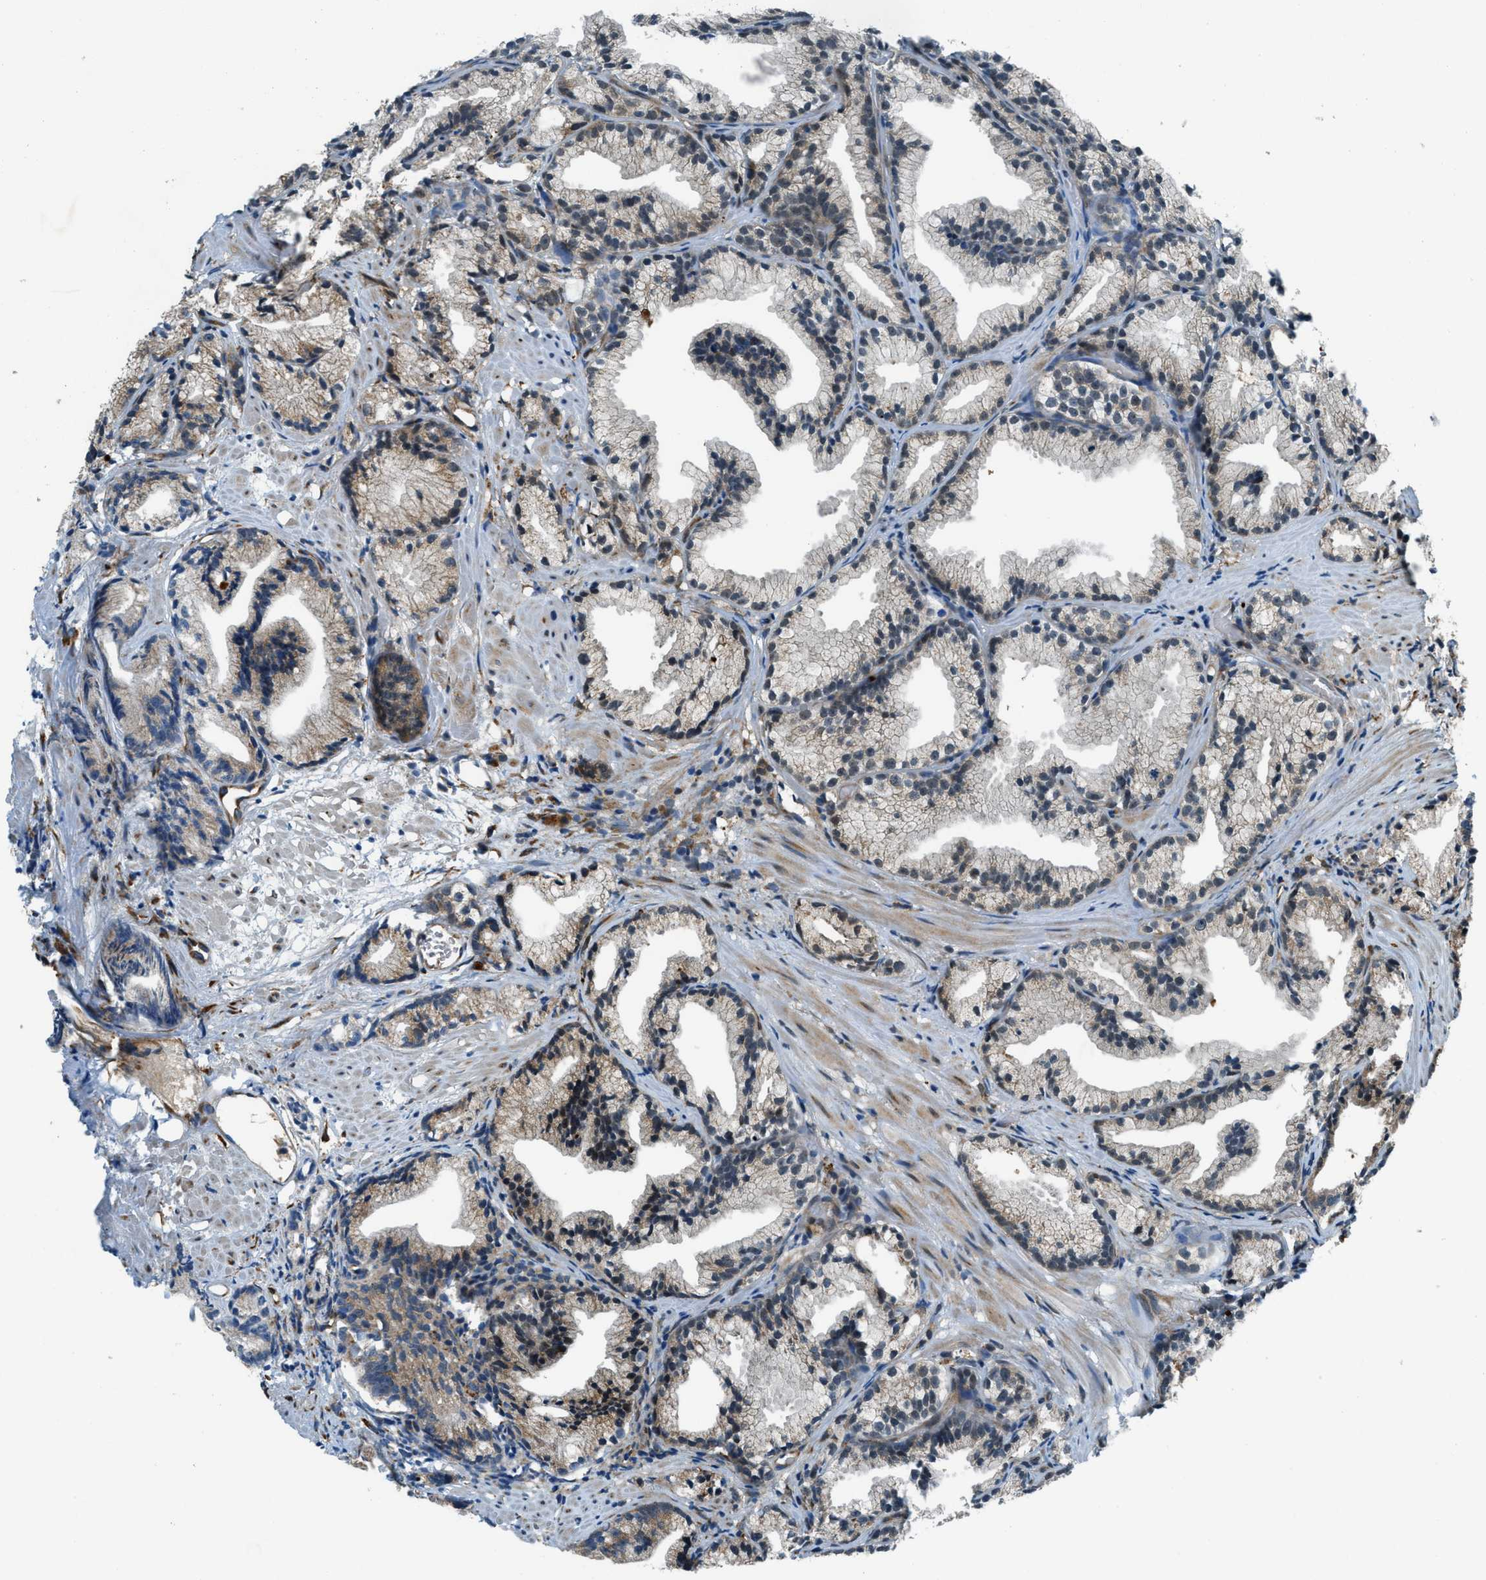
{"staining": {"intensity": "weak", "quantity": "<25%", "location": "cytoplasmic/membranous"}, "tissue": "prostate cancer", "cell_type": "Tumor cells", "image_type": "cancer", "snomed": [{"axis": "morphology", "description": "Adenocarcinoma, Low grade"}, {"axis": "topography", "description": "Prostate"}], "caption": "Prostate low-grade adenocarcinoma was stained to show a protein in brown. There is no significant expression in tumor cells.", "gene": "GINM1", "patient": {"sex": "male", "age": 89}}